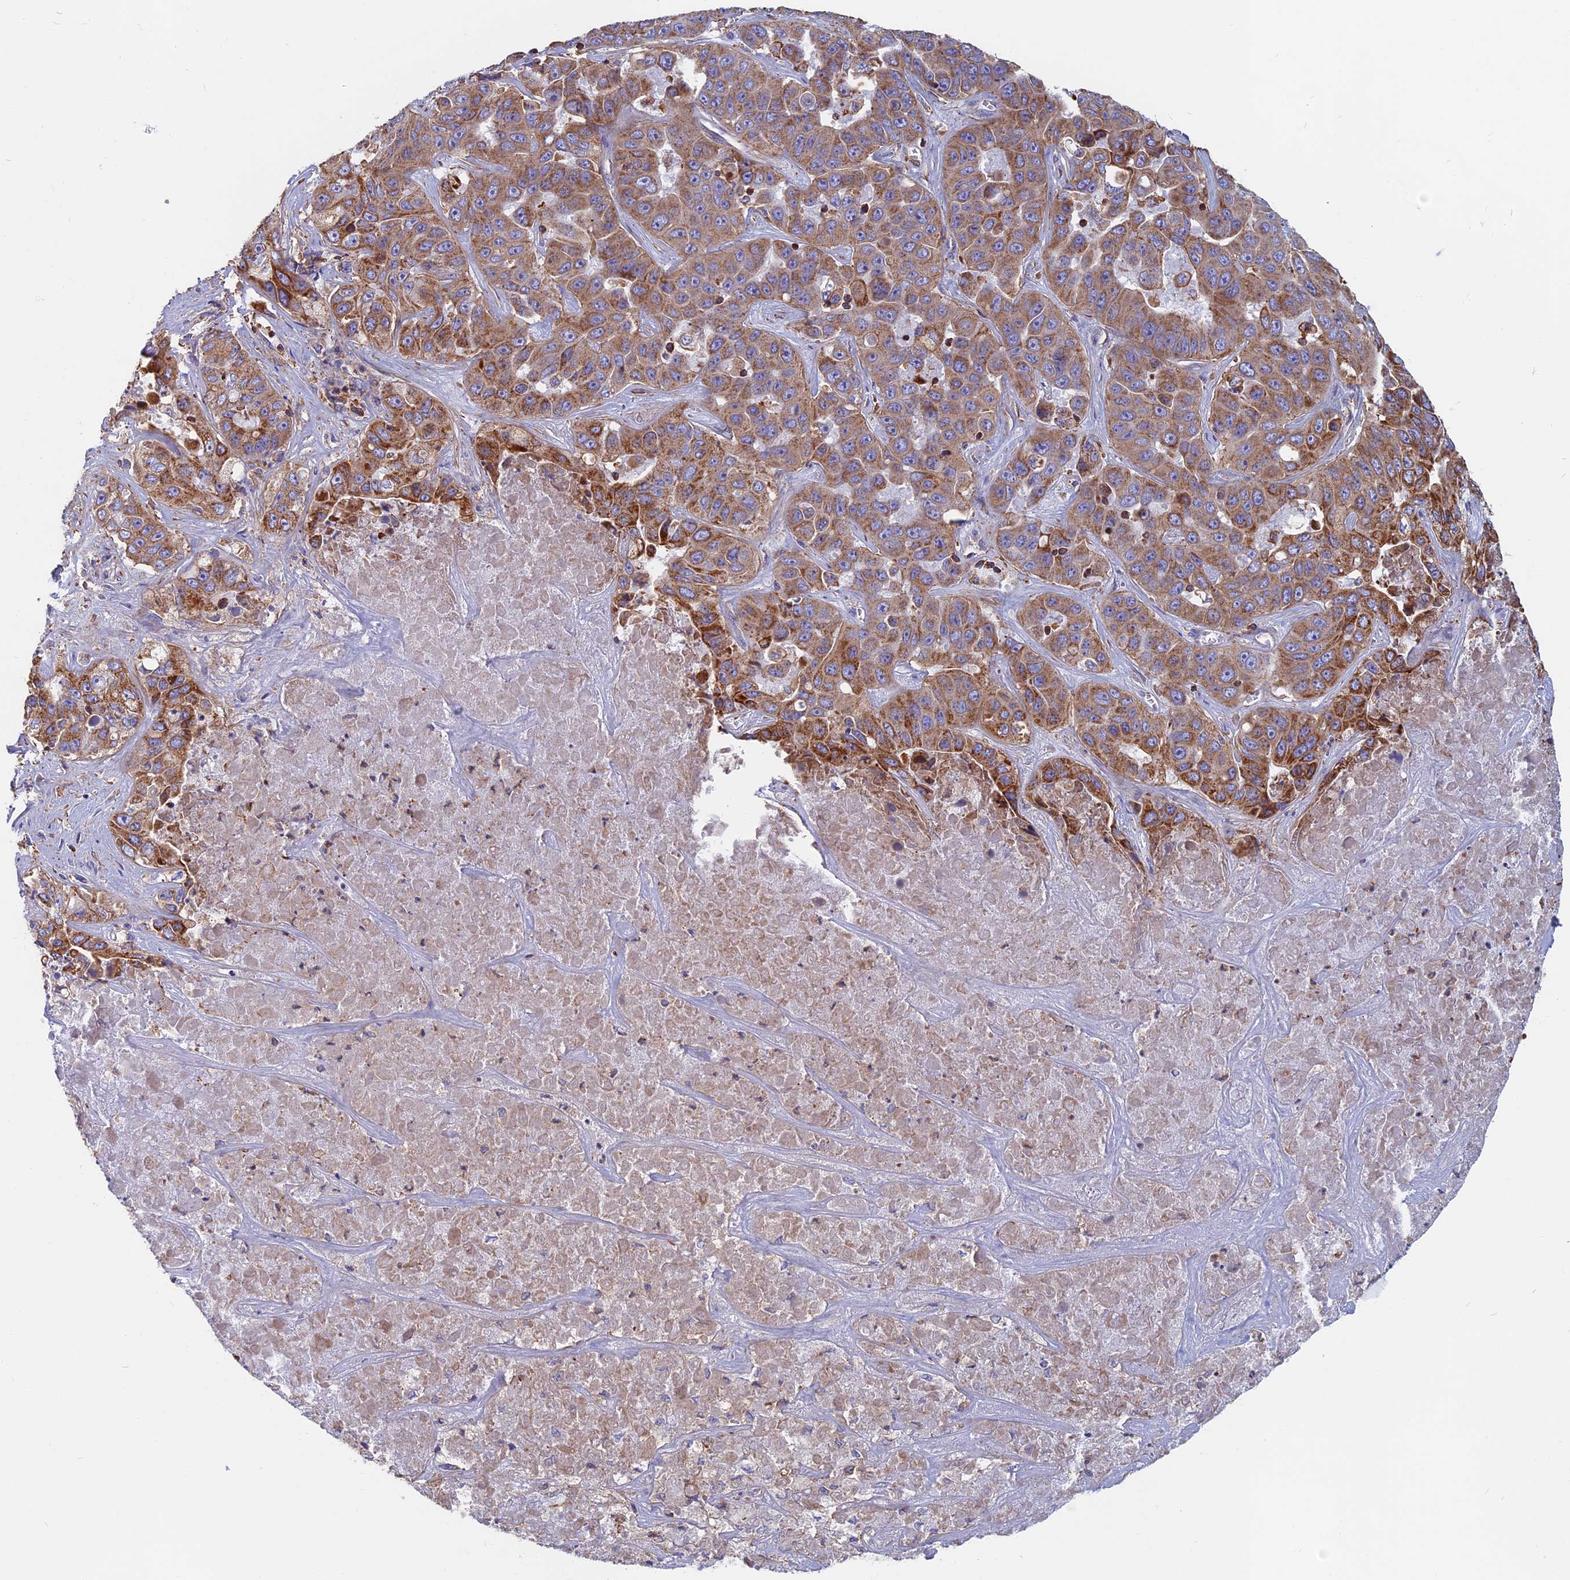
{"staining": {"intensity": "moderate", "quantity": ">75%", "location": "cytoplasmic/membranous"}, "tissue": "liver cancer", "cell_type": "Tumor cells", "image_type": "cancer", "snomed": [{"axis": "morphology", "description": "Cholangiocarcinoma"}, {"axis": "topography", "description": "Liver"}], "caption": "IHC photomicrograph of liver cholangiocarcinoma stained for a protein (brown), which exhibits medium levels of moderate cytoplasmic/membranous expression in approximately >75% of tumor cells.", "gene": "HSD17B8", "patient": {"sex": "female", "age": 52}}